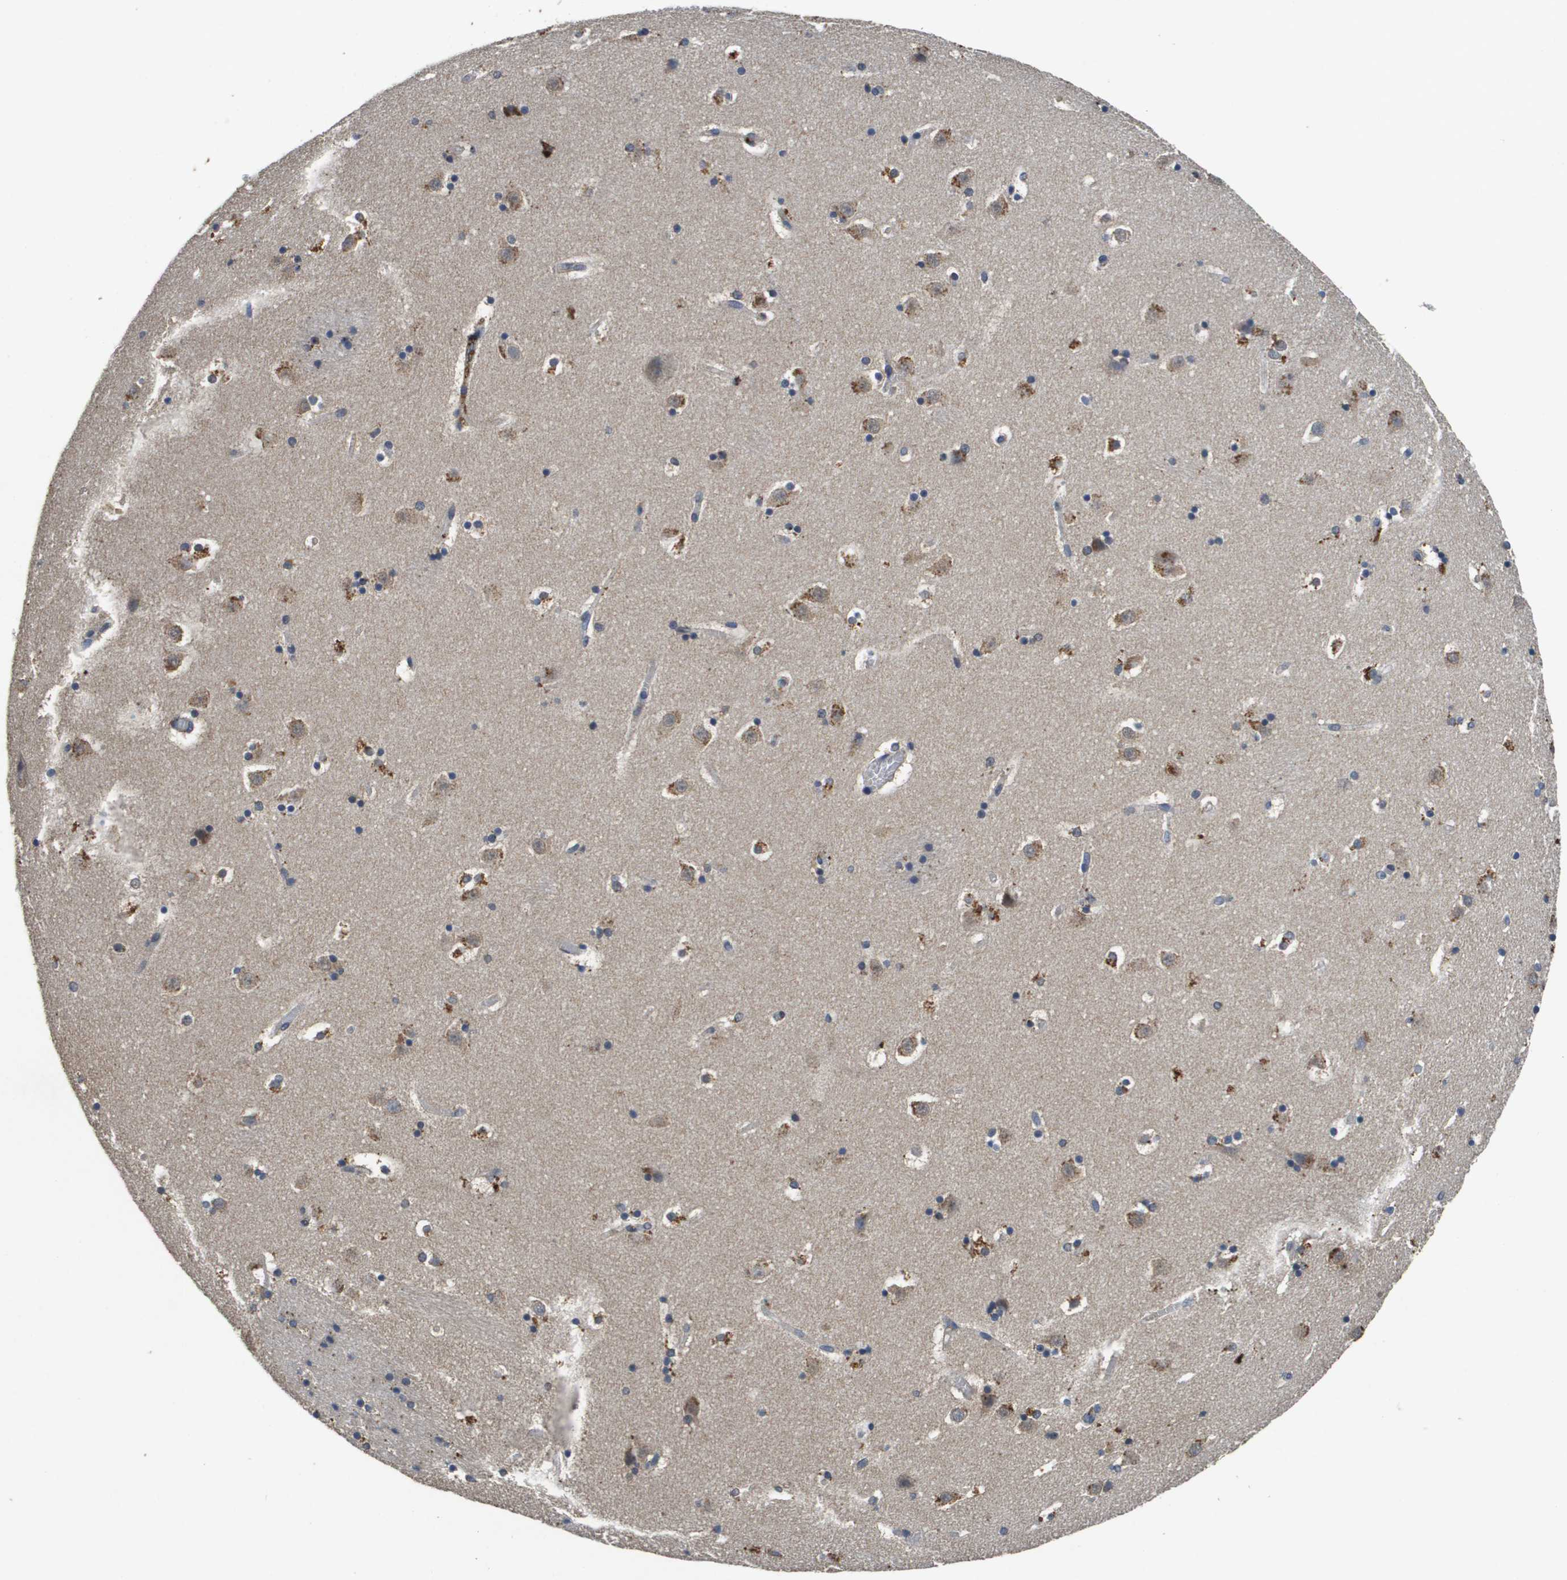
{"staining": {"intensity": "strong", "quantity": "<25%", "location": "cytoplasmic/membranous"}, "tissue": "caudate", "cell_type": "Glial cells", "image_type": "normal", "snomed": [{"axis": "morphology", "description": "Normal tissue, NOS"}, {"axis": "topography", "description": "Lateral ventricle wall"}], "caption": "DAB immunohistochemical staining of unremarkable human caudate shows strong cytoplasmic/membranous protein expression in about <25% of glial cells. The protein of interest is stained brown, and the nuclei are stained in blue (DAB IHC with brightfield microscopy, high magnification).", "gene": "PROC", "patient": {"sex": "male", "age": 45}}